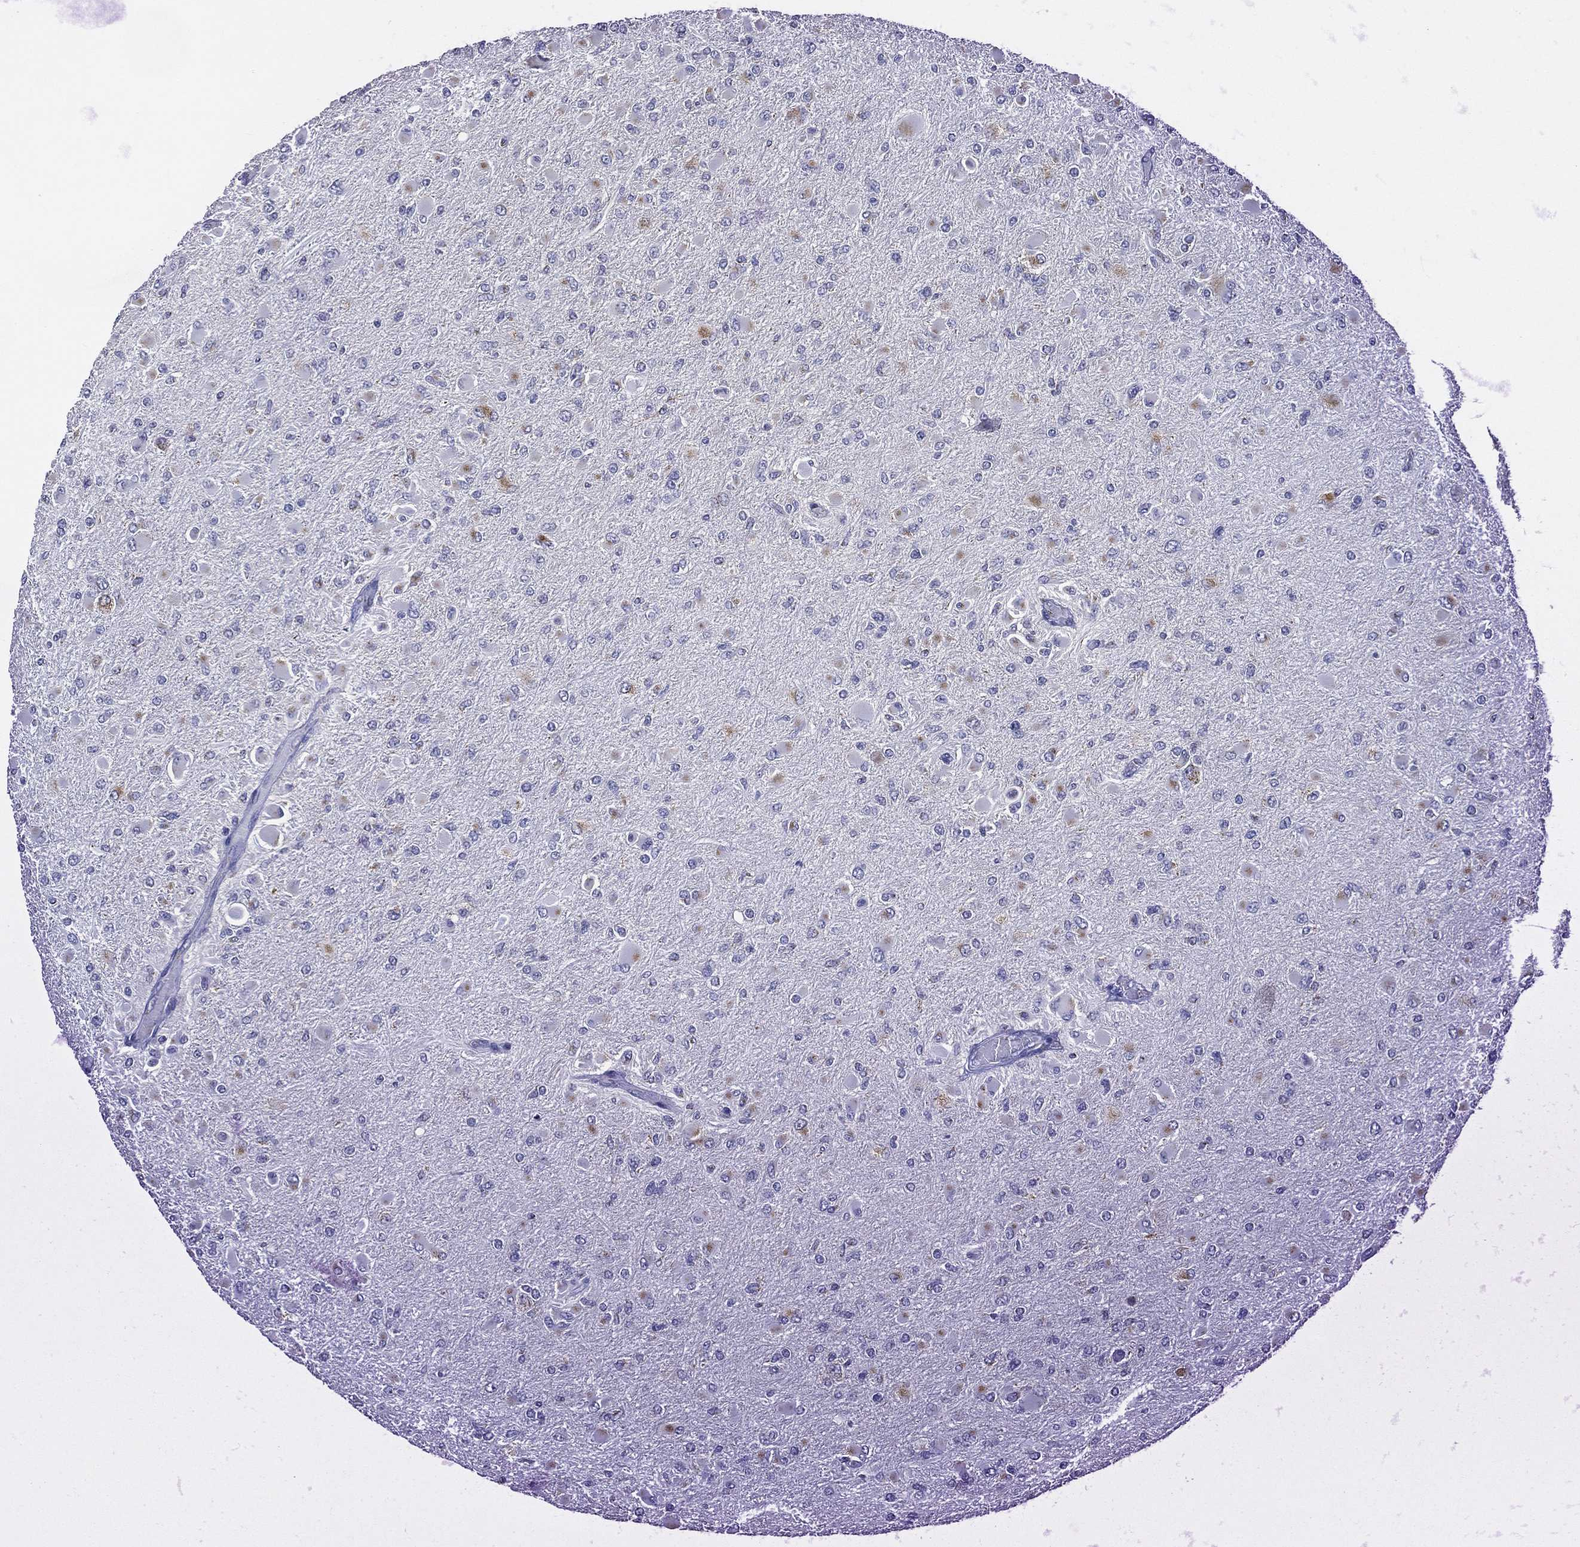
{"staining": {"intensity": "moderate", "quantity": "<25%", "location": "cytoplasmic/membranous"}, "tissue": "glioma", "cell_type": "Tumor cells", "image_type": "cancer", "snomed": [{"axis": "morphology", "description": "Glioma, malignant, High grade"}, {"axis": "topography", "description": "Cerebral cortex"}], "caption": "About <25% of tumor cells in malignant glioma (high-grade) reveal moderate cytoplasmic/membranous protein staining as visualized by brown immunohistochemical staining.", "gene": "TICAM1", "patient": {"sex": "female", "age": 36}}